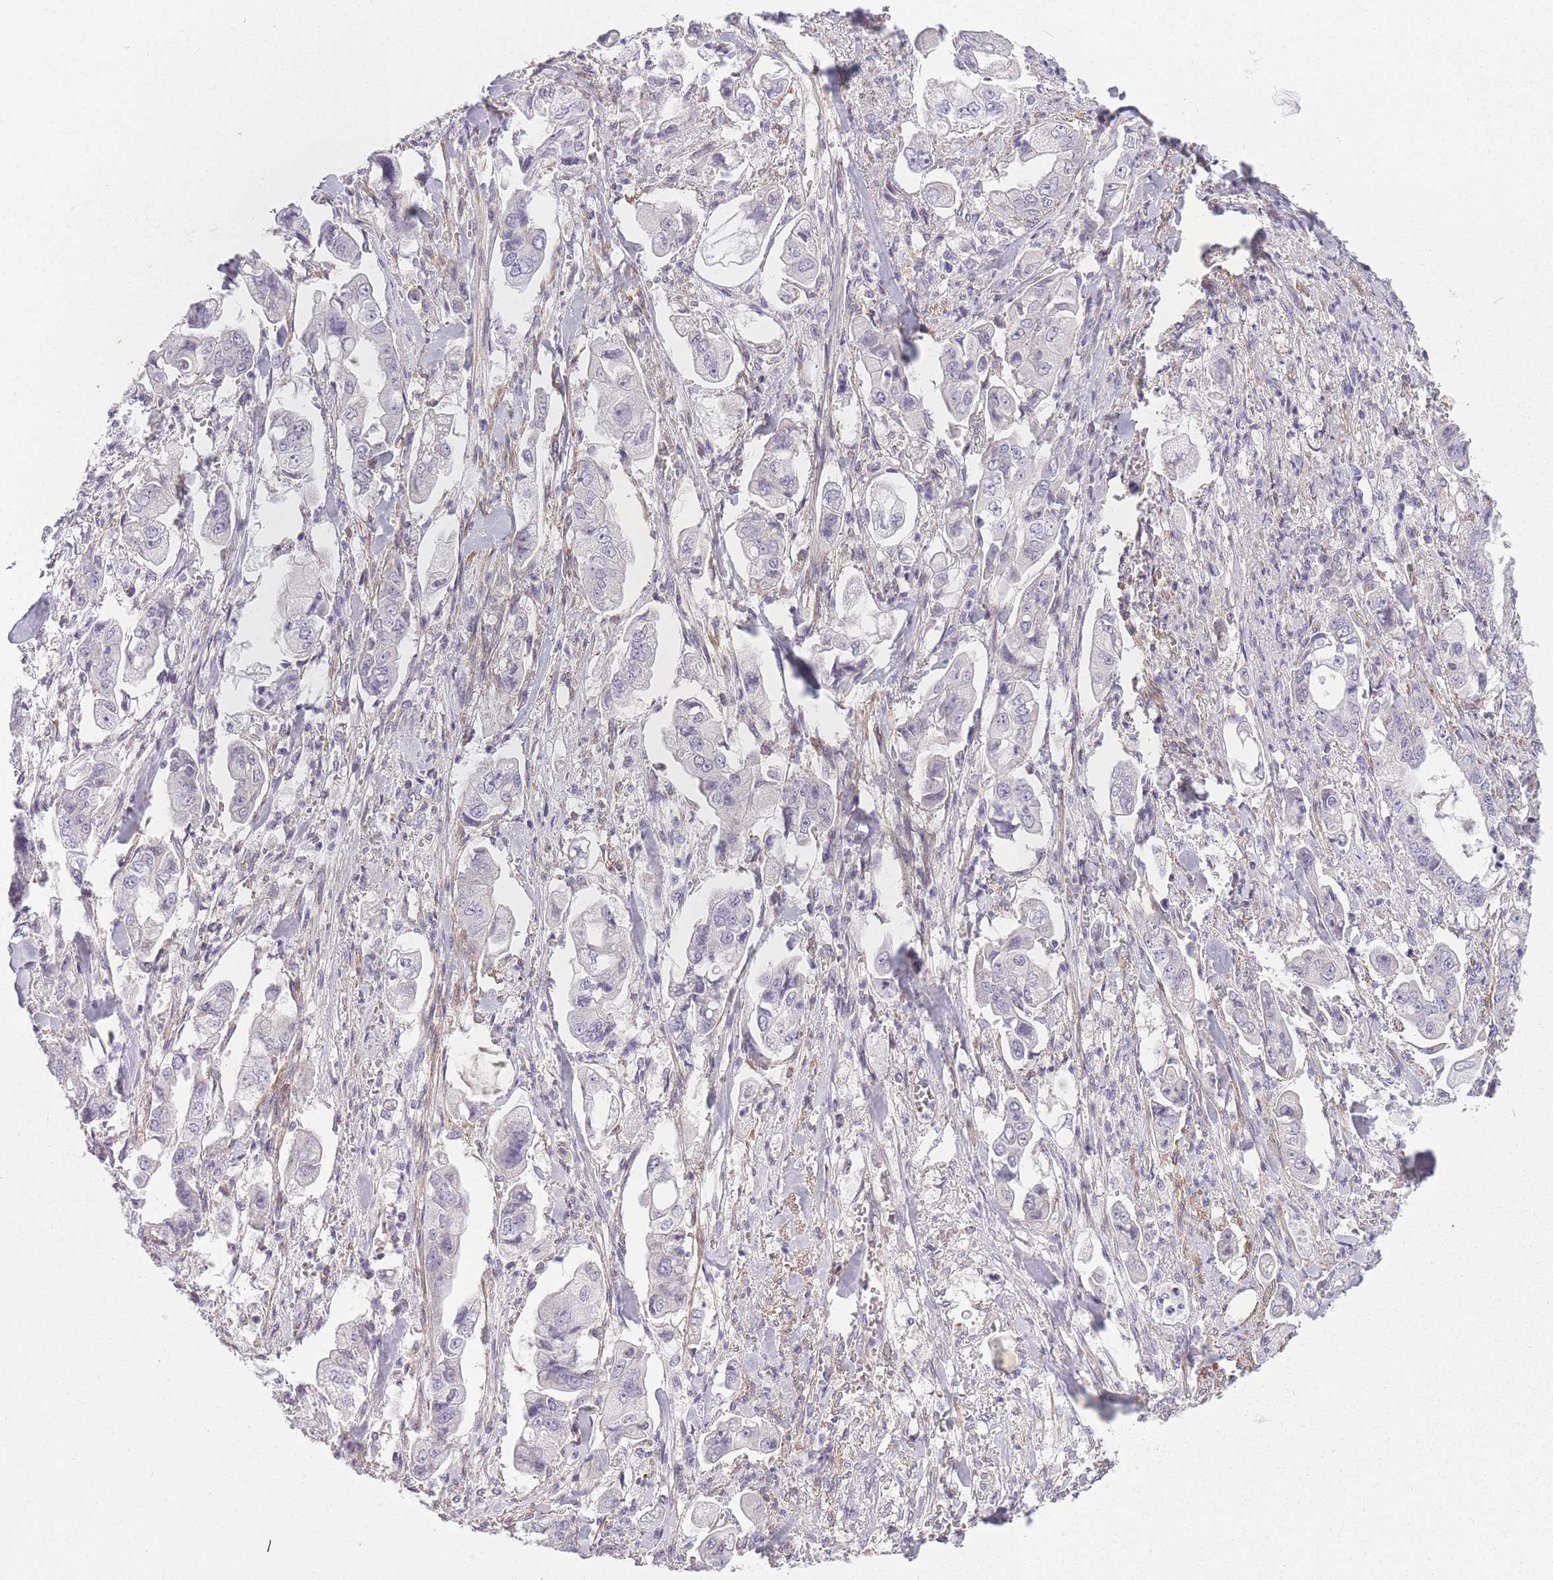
{"staining": {"intensity": "negative", "quantity": "none", "location": "none"}, "tissue": "stomach cancer", "cell_type": "Tumor cells", "image_type": "cancer", "snomed": [{"axis": "morphology", "description": "Adenocarcinoma, NOS"}, {"axis": "topography", "description": "Stomach"}], "caption": "Tumor cells are negative for brown protein staining in adenocarcinoma (stomach). (DAB (3,3'-diaminobenzidine) immunohistochemistry with hematoxylin counter stain).", "gene": "SLC7A6", "patient": {"sex": "male", "age": 62}}